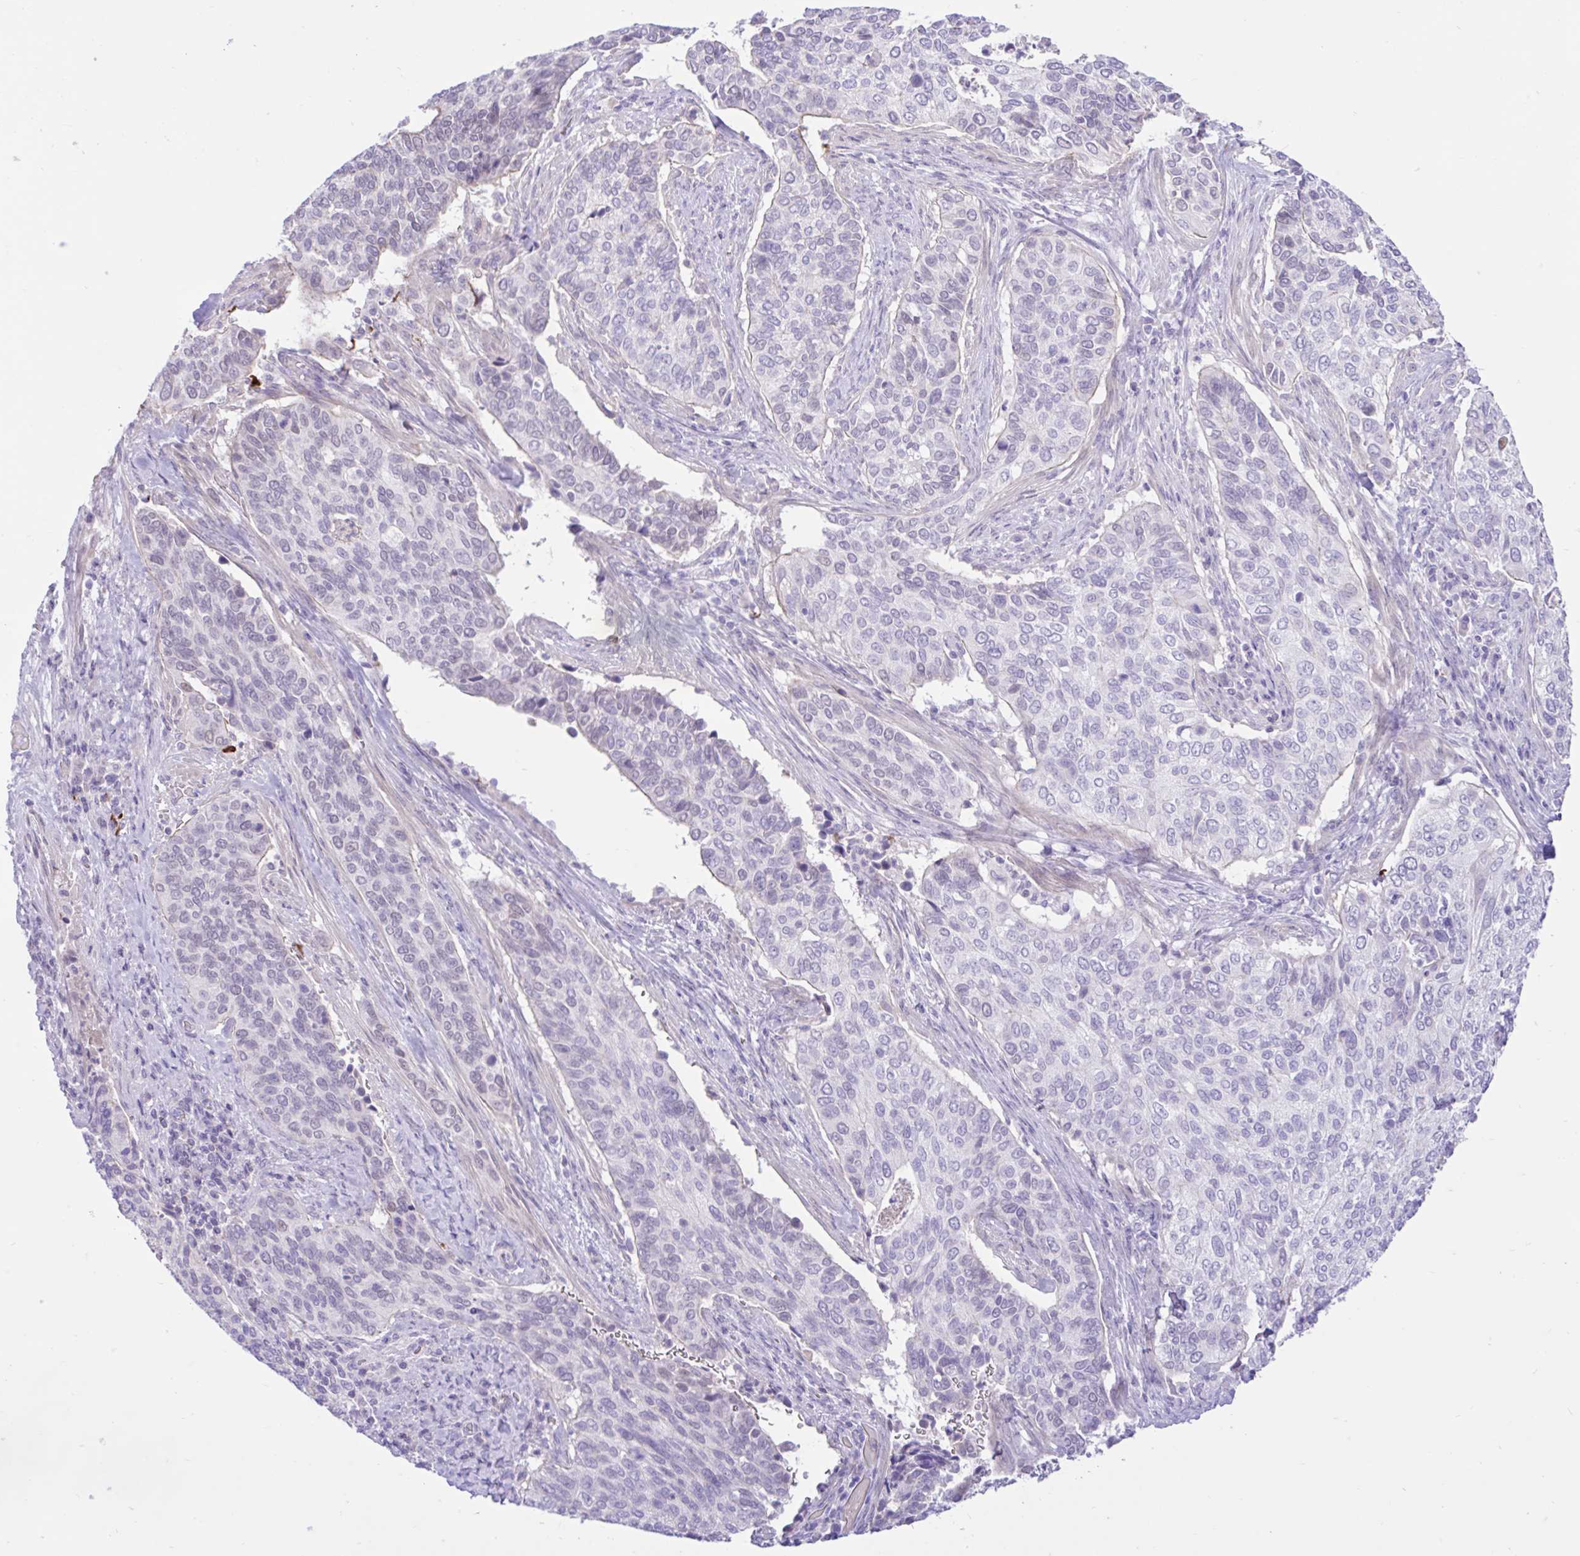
{"staining": {"intensity": "negative", "quantity": "none", "location": "none"}, "tissue": "cervical cancer", "cell_type": "Tumor cells", "image_type": "cancer", "snomed": [{"axis": "morphology", "description": "Squamous cell carcinoma, NOS"}, {"axis": "topography", "description": "Cervix"}], "caption": "The IHC image has no significant expression in tumor cells of cervical cancer tissue.", "gene": "ZNF101", "patient": {"sex": "female", "age": 38}}